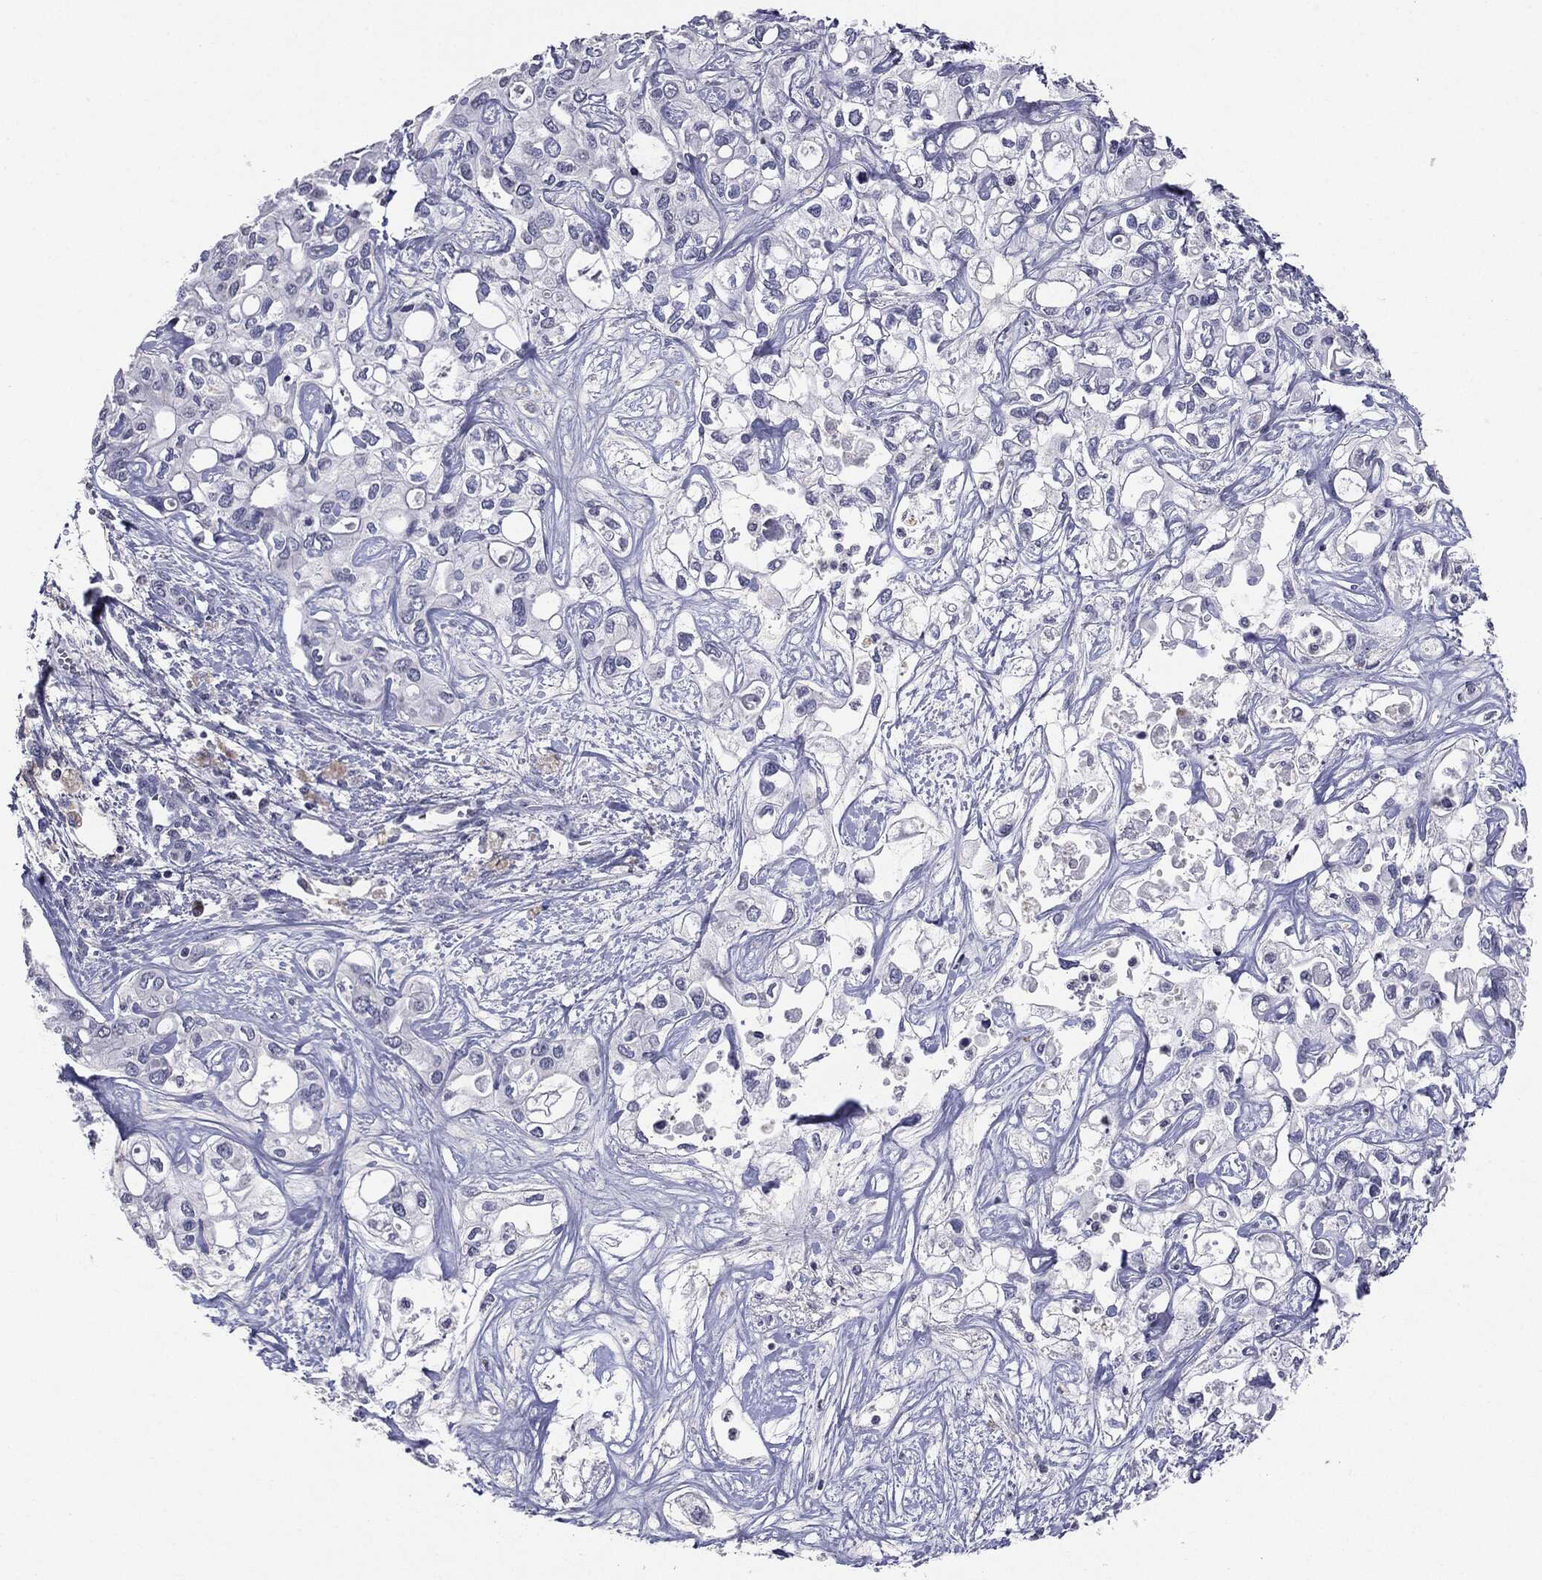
{"staining": {"intensity": "negative", "quantity": "none", "location": "none"}, "tissue": "liver cancer", "cell_type": "Tumor cells", "image_type": "cancer", "snomed": [{"axis": "morphology", "description": "Cholangiocarcinoma"}, {"axis": "topography", "description": "Liver"}], "caption": "A high-resolution histopathology image shows IHC staining of cholangiocarcinoma (liver), which displays no significant positivity in tumor cells. The staining was performed using DAB to visualize the protein expression in brown, while the nuclei were stained in blue with hematoxylin (Magnification: 20x).", "gene": "SERPINB4", "patient": {"sex": "female", "age": 64}}